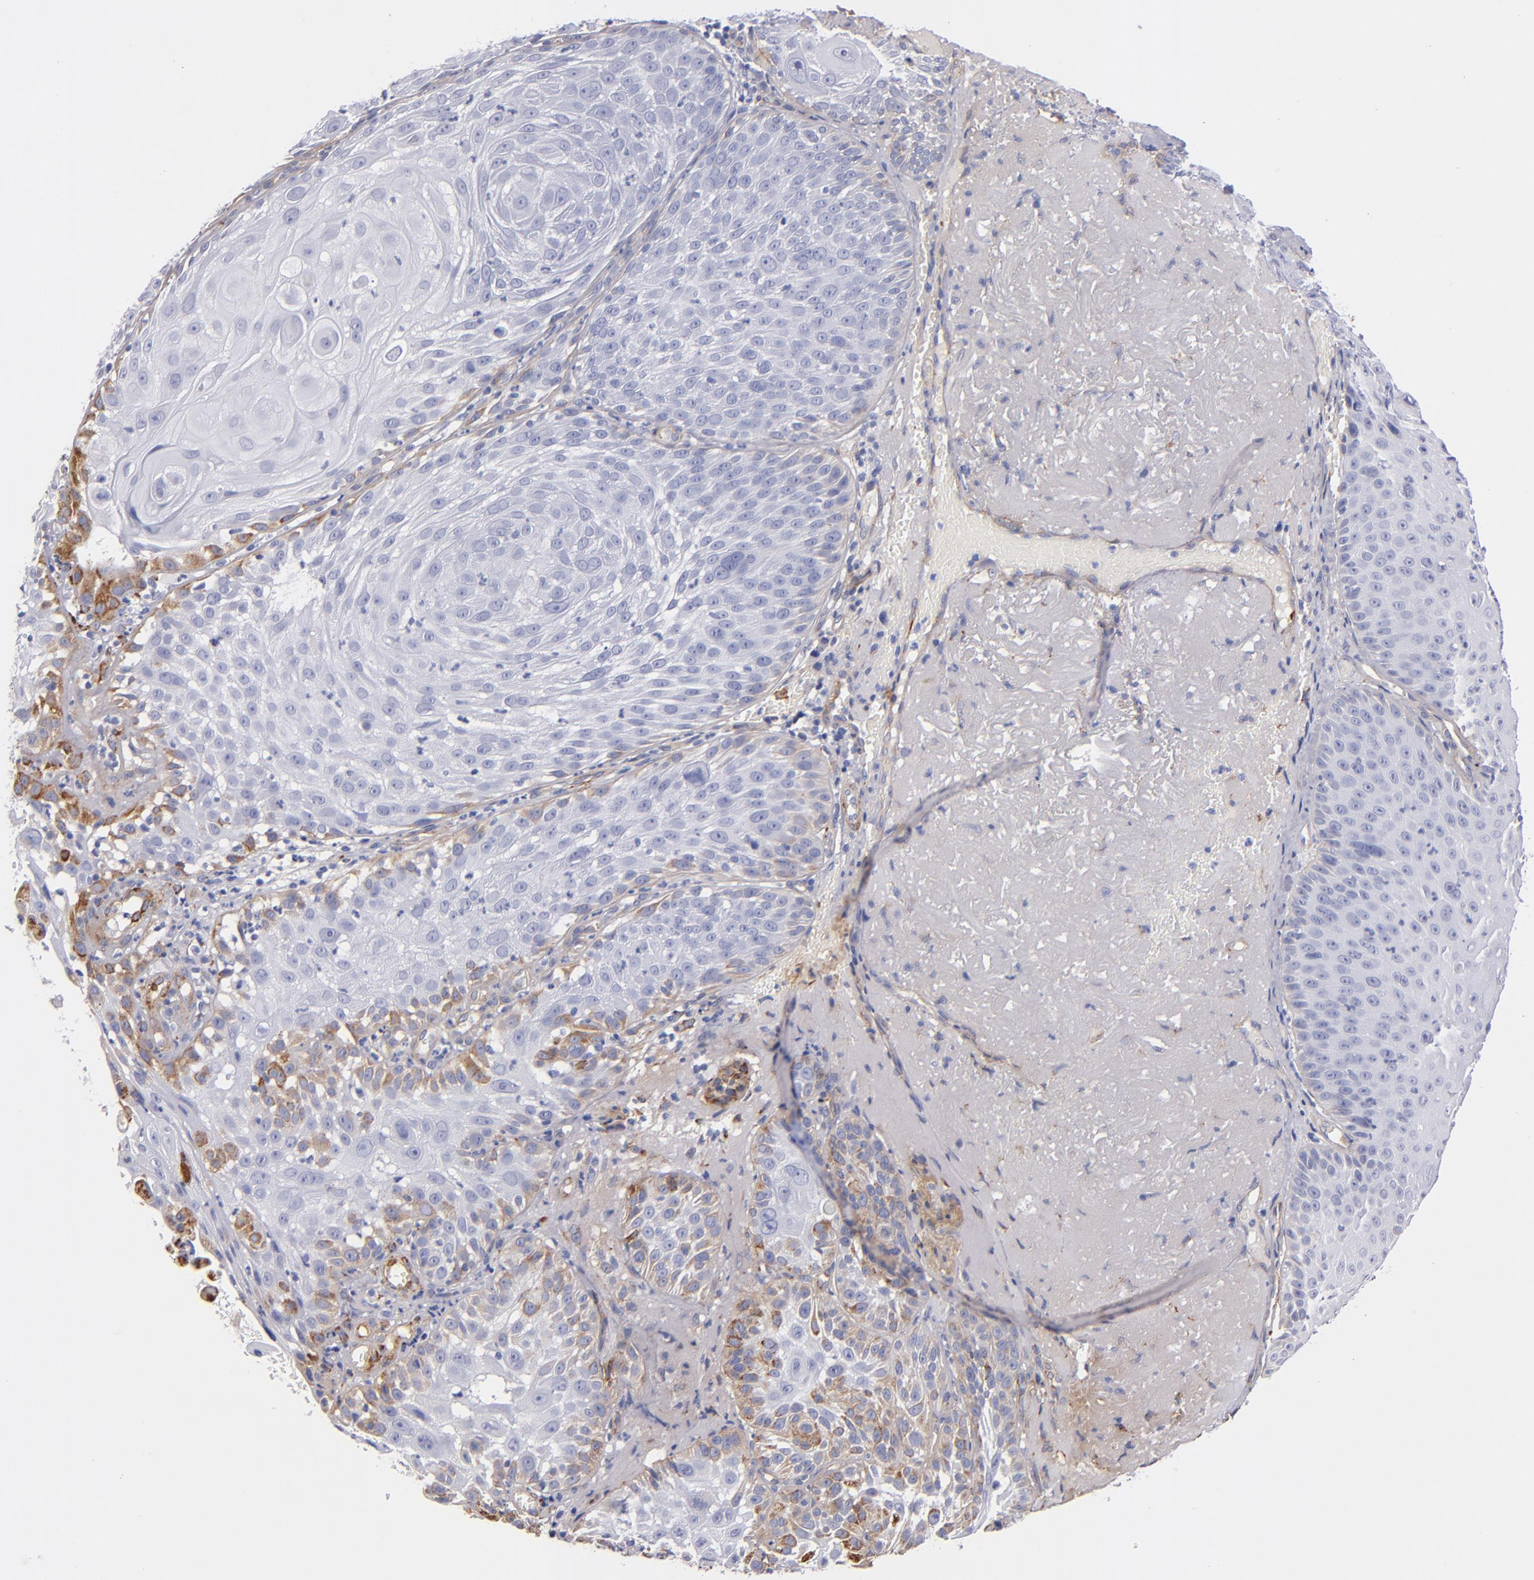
{"staining": {"intensity": "weak", "quantity": "<25%", "location": "cytoplasmic/membranous"}, "tissue": "skin cancer", "cell_type": "Tumor cells", "image_type": "cancer", "snomed": [{"axis": "morphology", "description": "Squamous cell carcinoma, NOS"}, {"axis": "topography", "description": "Skin"}], "caption": "The immunohistochemistry (IHC) photomicrograph has no significant expression in tumor cells of skin cancer (squamous cell carcinoma) tissue.", "gene": "LAMC1", "patient": {"sex": "female", "age": 89}}